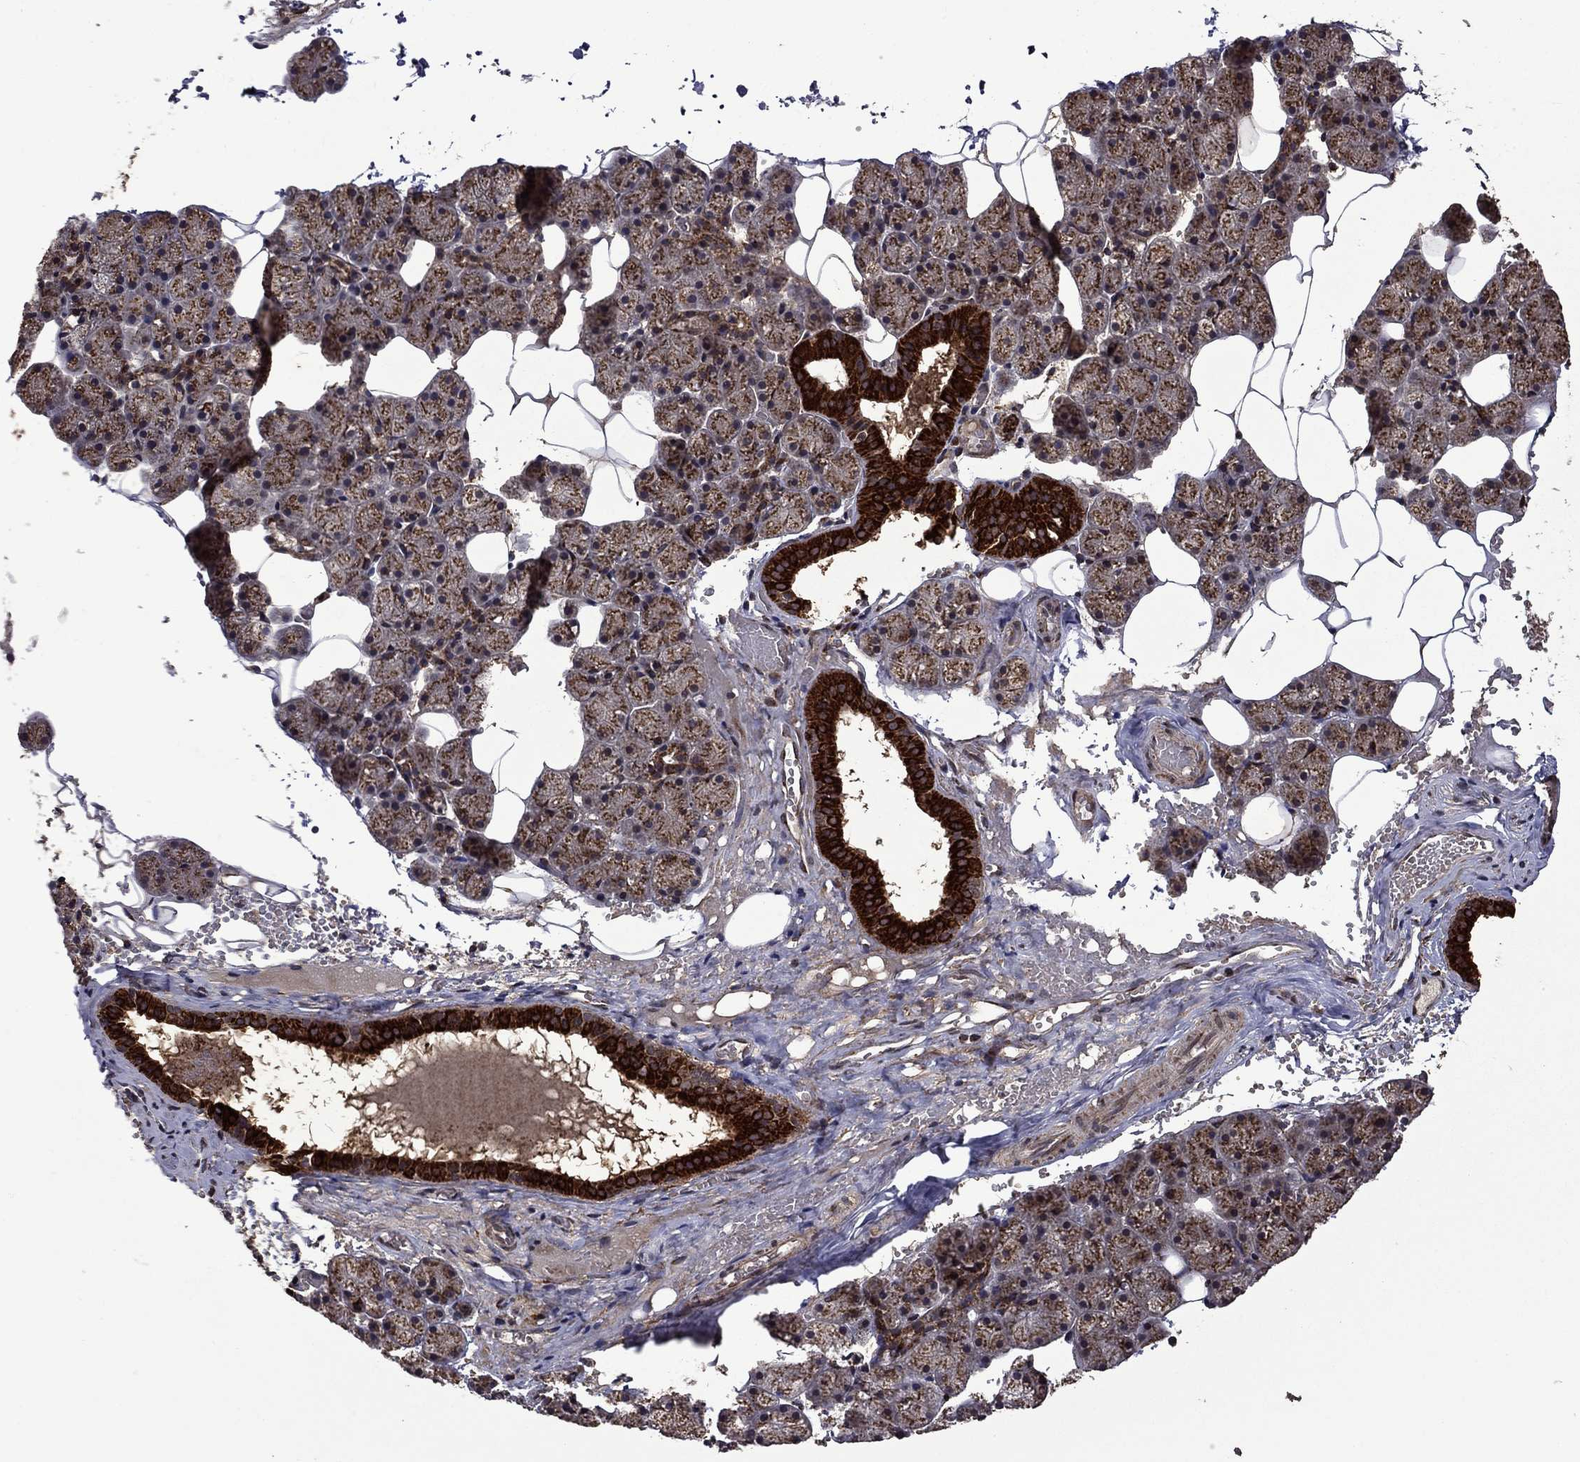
{"staining": {"intensity": "strong", "quantity": "25%-75%", "location": "cytoplasmic/membranous"}, "tissue": "salivary gland", "cell_type": "Glandular cells", "image_type": "normal", "snomed": [{"axis": "morphology", "description": "Normal tissue, NOS"}, {"axis": "topography", "description": "Salivary gland"}], "caption": "Protein expression analysis of unremarkable human salivary gland reveals strong cytoplasmic/membranous positivity in approximately 25%-75% of glandular cells. (DAB = brown stain, brightfield microscopy at high magnification).", "gene": "ITM2B", "patient": {"sex": "male", "age": 38}}